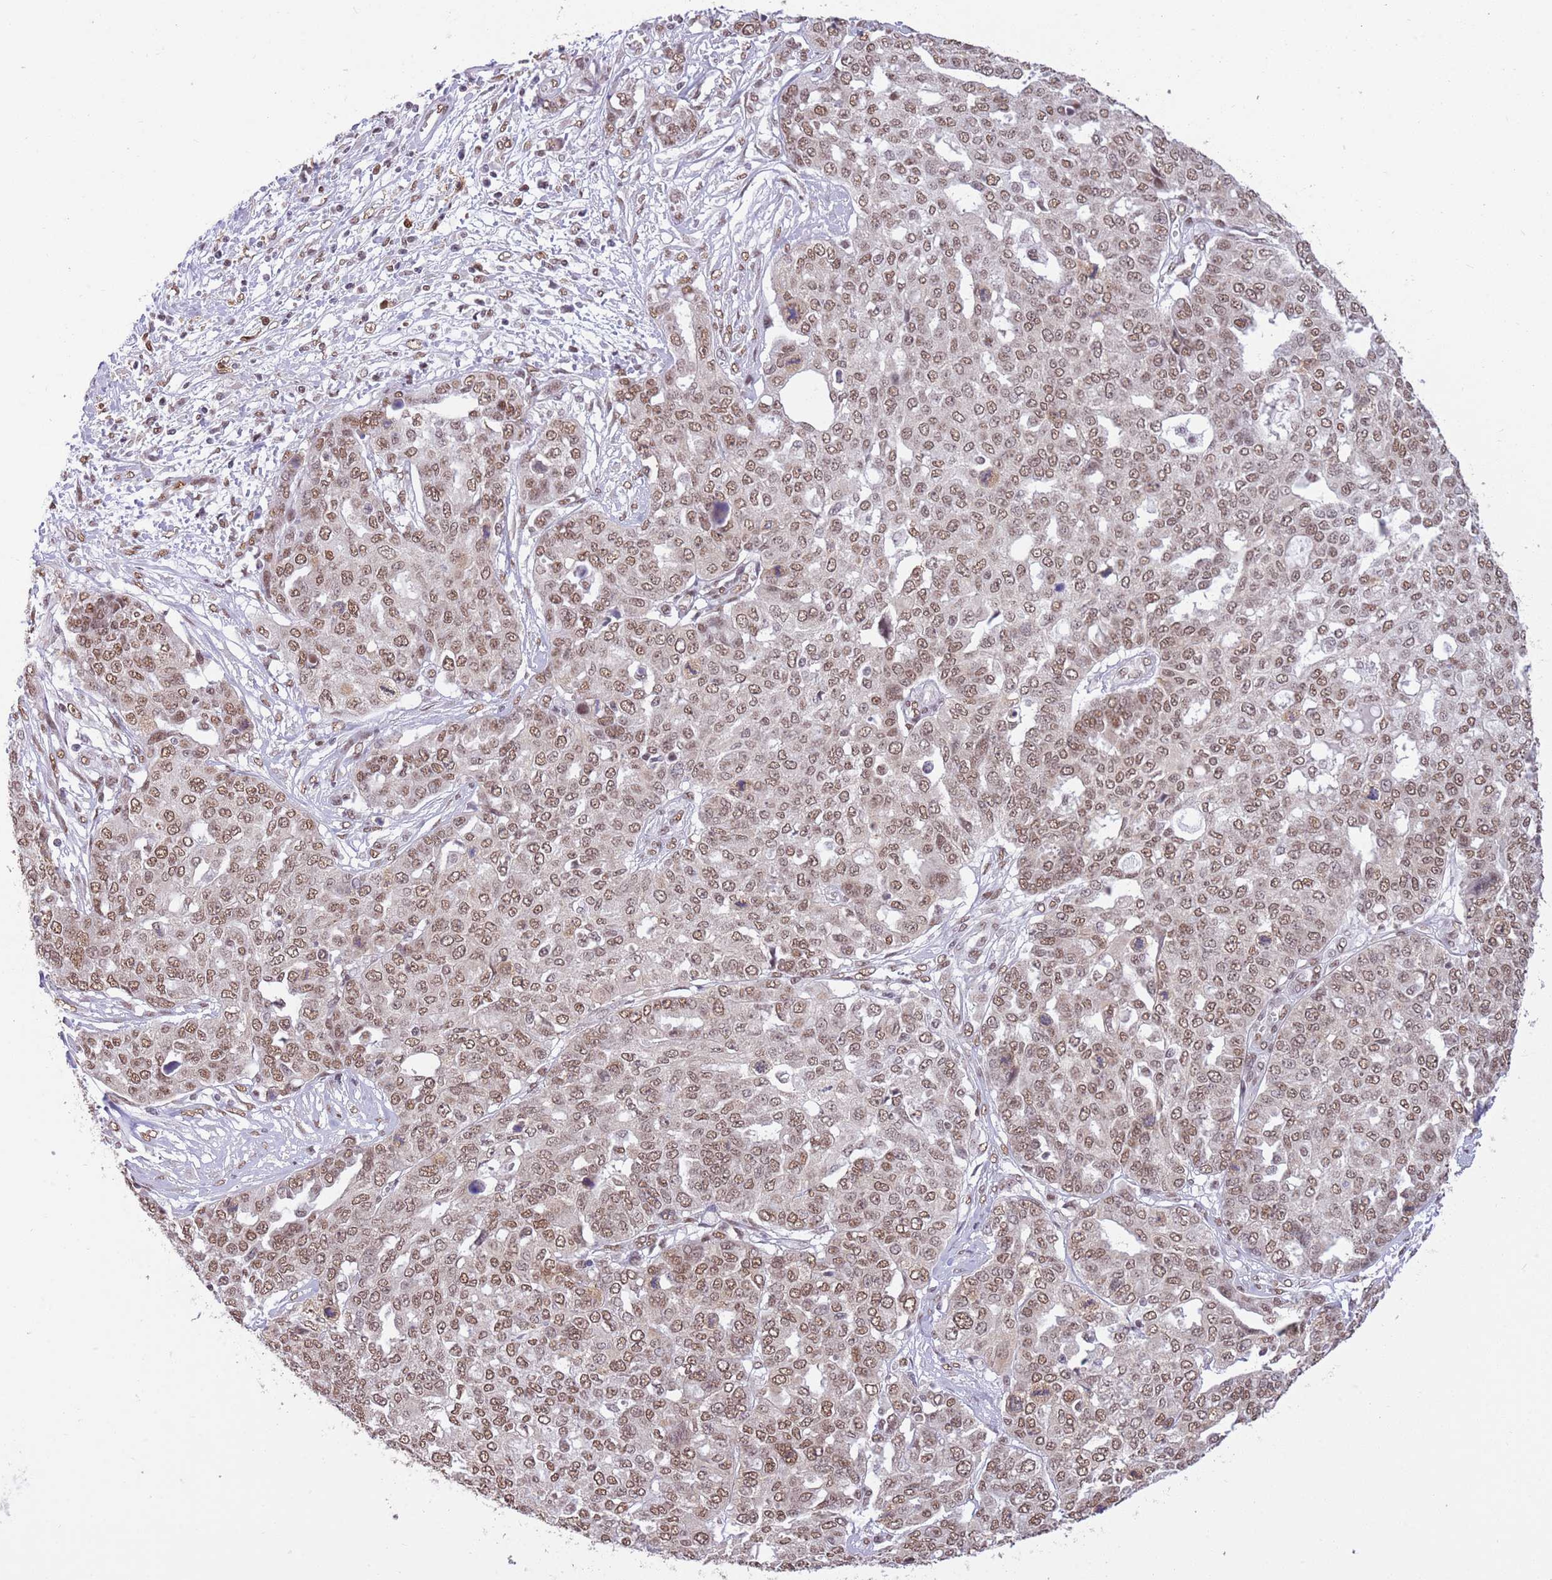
{"staining": {"intensity": "moderate", "quantity": ">75%", "location": "nuclear"}, "tissue": "ovarian cancer", "cell_type": "Tumor cells", "image_type": "cancer", "snomed": [{"axis": "morphology", "description": "Cystadenocarcinoma, serous, NOS"}, {"axis": "topography", "description": "Soft tissue"}, {"axis": "topography", "description": "Ovary"}], "caption": "Protein staining of ovarian cancer tissue shows moderate nuclear positivity in approximately >75% of tumor cells.", "gene": "TRIM32", "patient": {"sex": "female", "age": 57}}